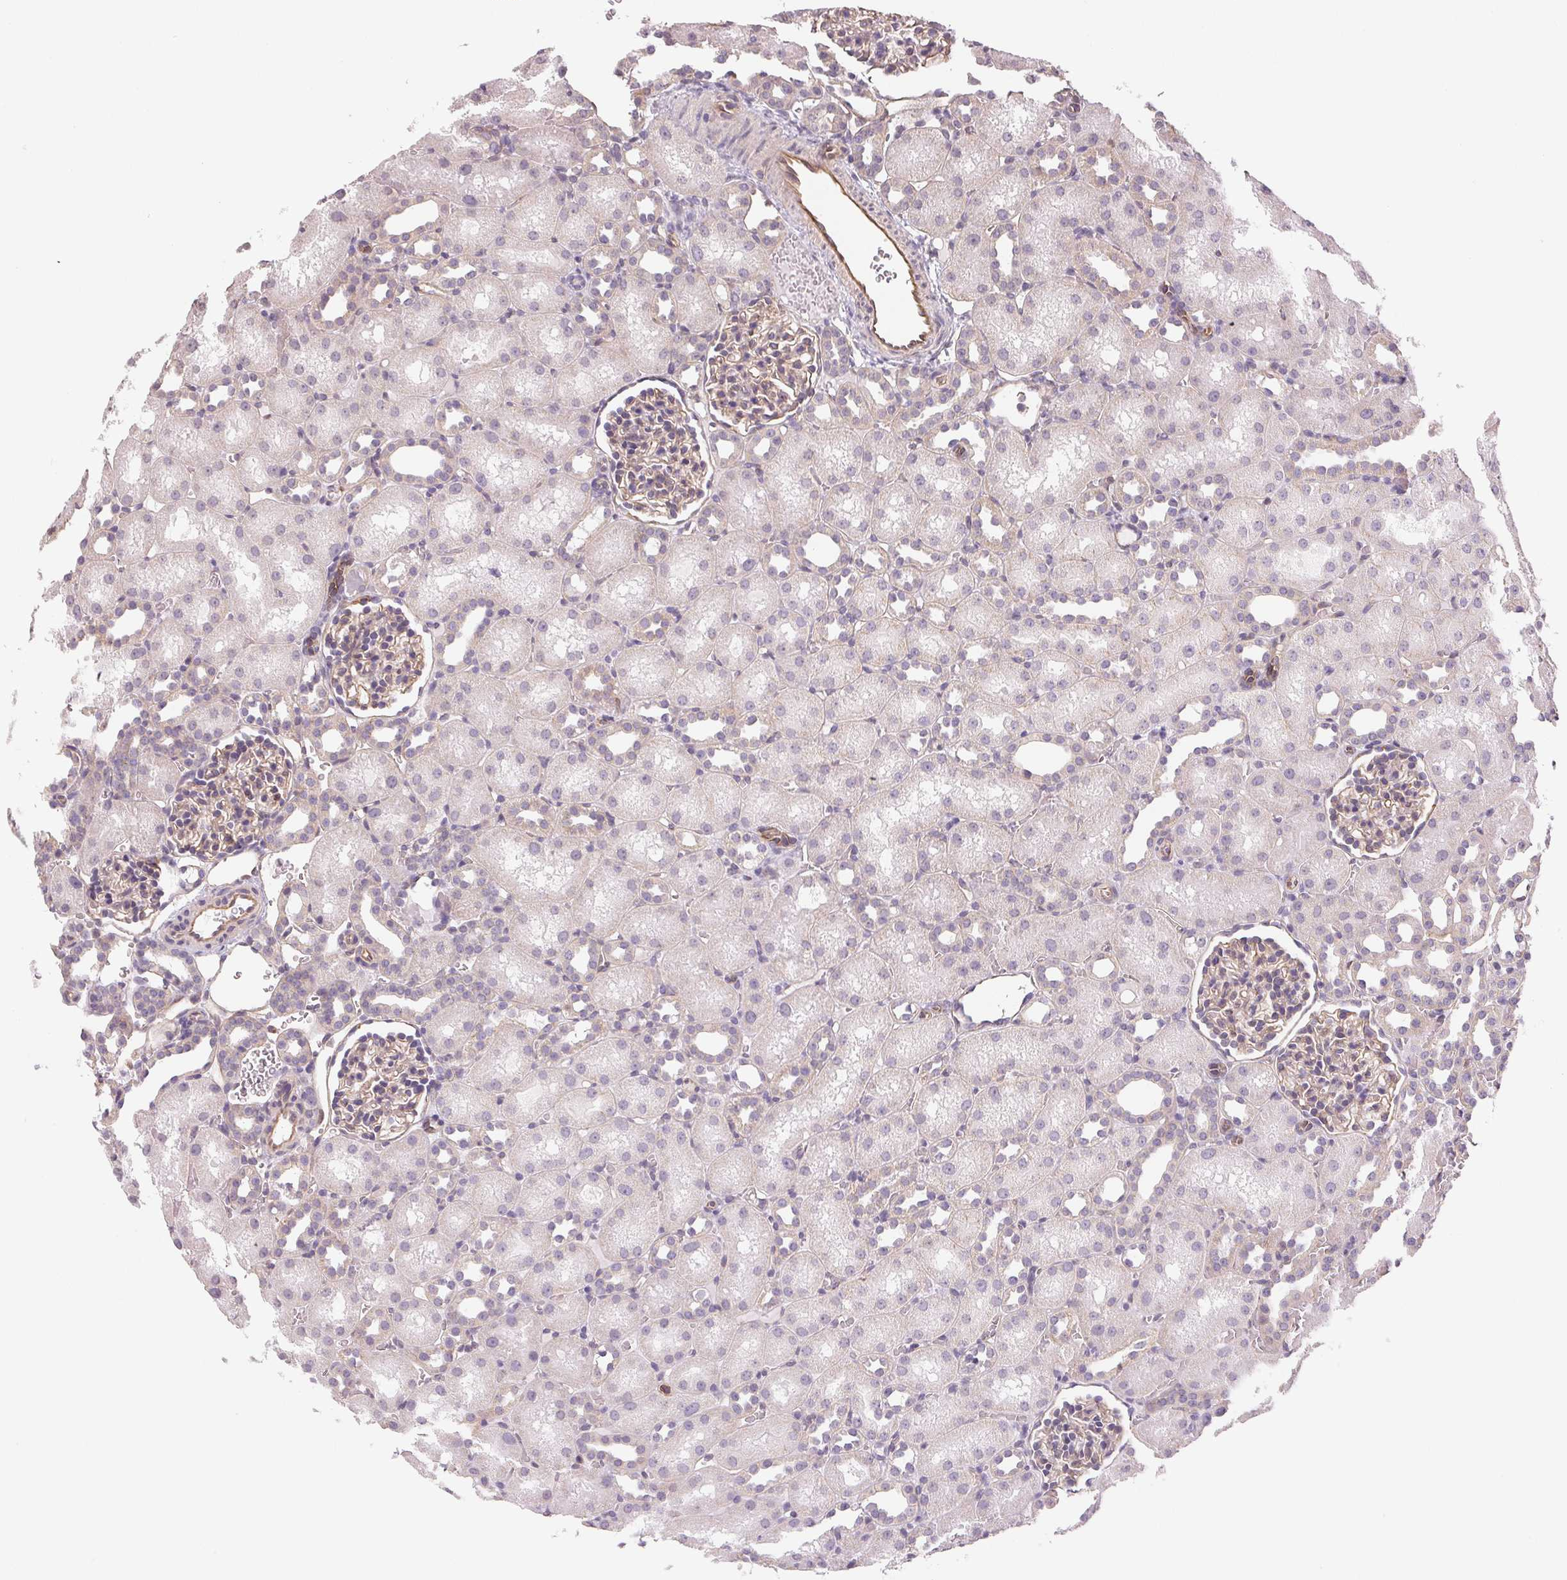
{"staining": {"intensity": "weak", "quantity": "25%-75%", "location": "cytoplasmic/membranous"}, "tissue": "kidney", "cell_type": "Cells in glomeruli", "image_type": "normal", "snomed": [{"axis": "morphology", "description": "Normal tissue, NOS"}, {"axis": "topography", "description": "Kidney"}], "caption": "Immunohistochemistry photomicrograph of normal kidney stained for a protein (brown), which reveals low levels of weak cytoplasmic/membranous staining in approximately 25%-75% of cells in glomeruli.", "gene": "PLA2G4F", "patient": {"sex": "male", "age": 1}}